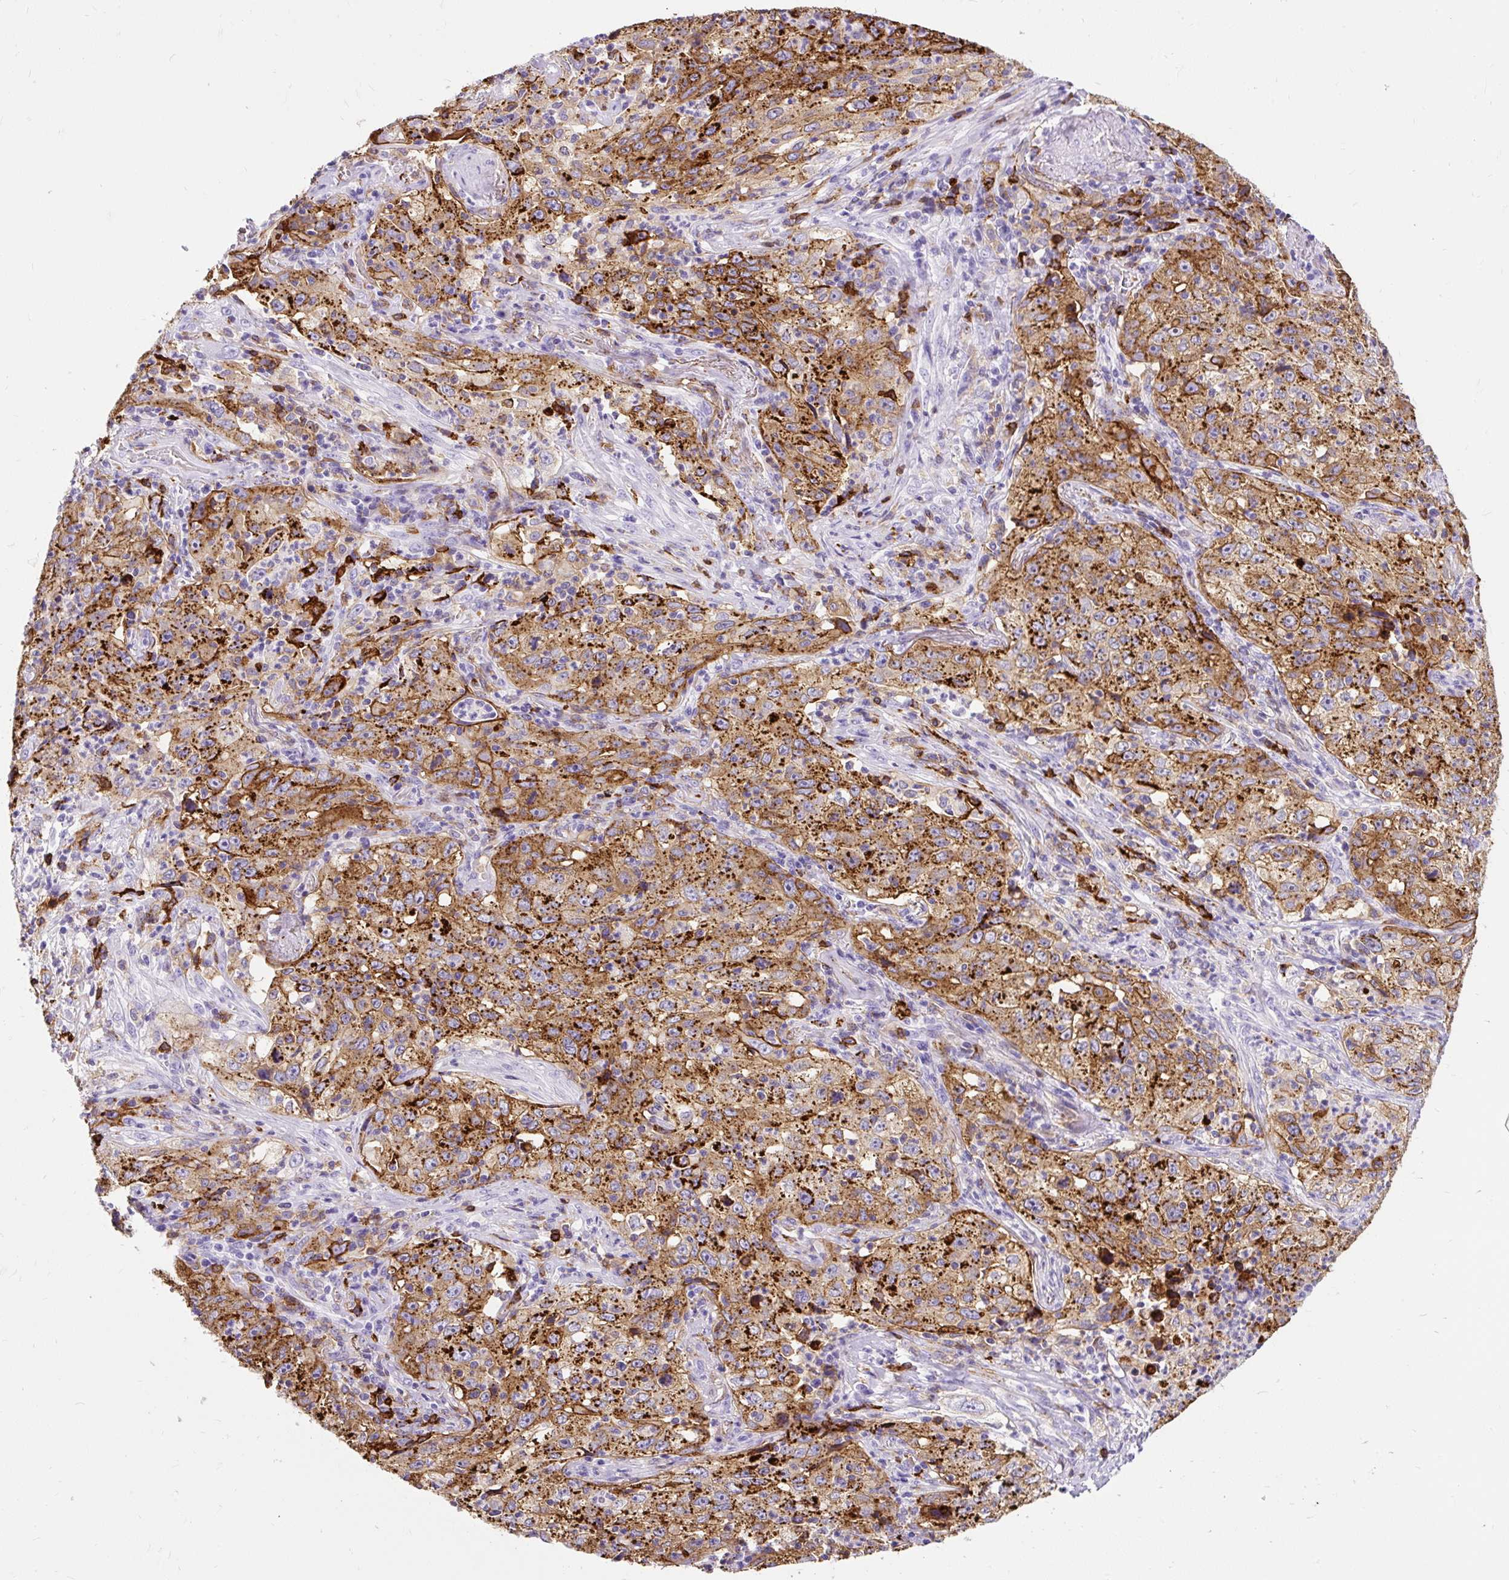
{"staining": {"intensity": "strong", "quantity": ">75%", "location": "cytoplasmic/membranous"}, "tissue": "lung cancer", "cell_type": "Tumor cells", "image_type": "cancer", "snomed": [{"axis": "morphology", "description": "Squamous cell carcinoma, NOS"}, {"axis": "topography", "description": "Lung"}], "caption": "A high amount of strong cytoplasmic/membranous staining is appreciated in approximately >75% of tumor cells in lung cancer tissue.", "gene": "HLA-DRA", "patient": {"sex": "male", "age": 71}}